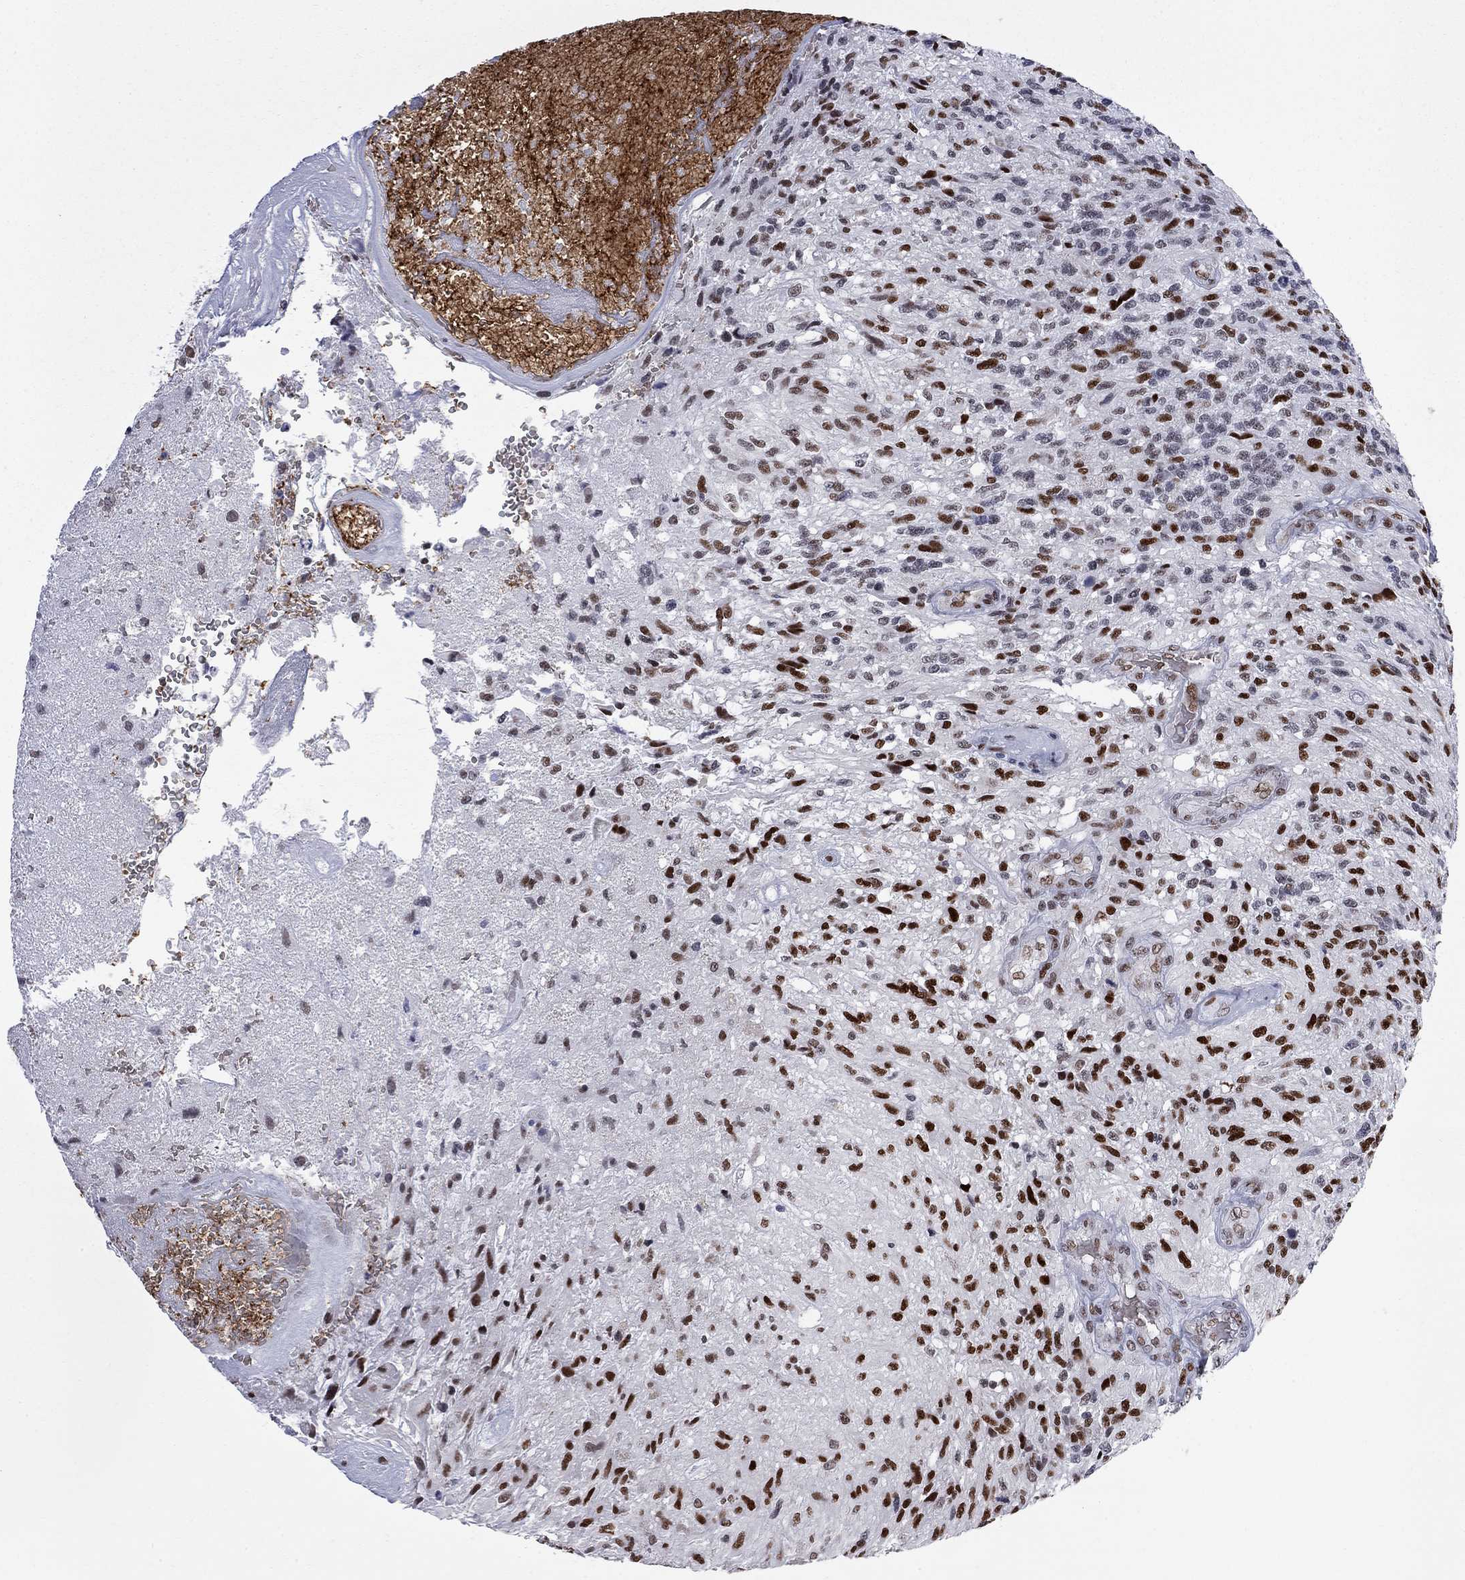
{"staining": {"intensity": "strong", "quantity": "25%-75%", "location": "nuclear"}, "tissue": "glioma", "cell_type": "Tumor cells", "image_type": "cancer", "snomed": [{"axis": "morphology", "description": "Glioma, malignant, High grade"}, {"axis": "topography", "description": "Brain"}], "caption": "Protein expression analysis of human malignant glioma (high-grade) reveals strong nuclear staining in about 25%-75% of tumor cells.", "gene": "ZBTB47", "patient": {"sex": "male", "age": 56}}